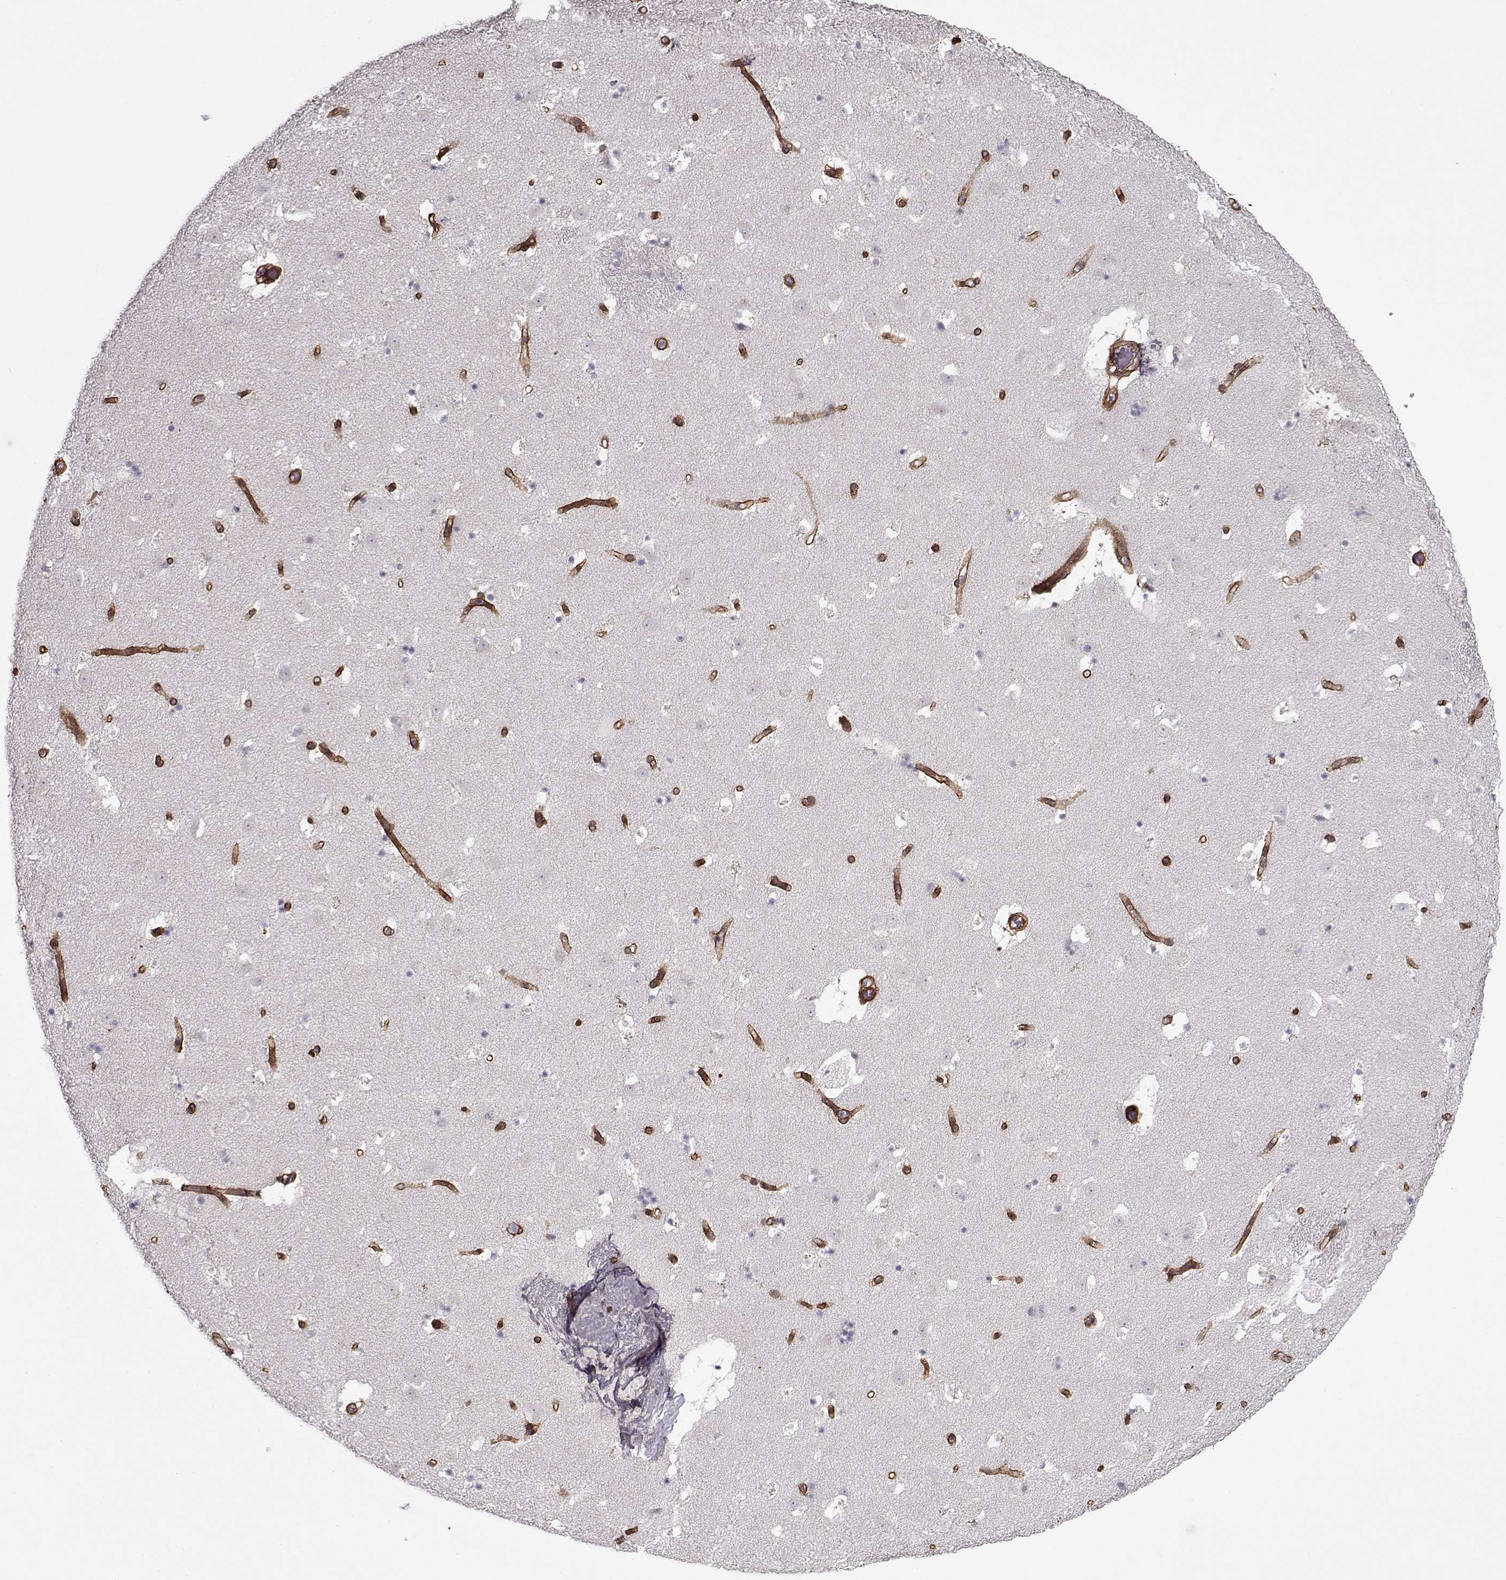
{"staining": {"intensity": "negative", "quantity": "none", "location": "none"}, "tissue": "caudate", "cell_type": "Glial cells", "image_type": "normal", "snomed": [{"axis": "morphology", "description": "Normal tissue, NOS"}, {"axis": "topography", "description": "Lateral ventricle wall"}], "caption": "Immunohistochemistry (IHC) image of benign caudate: caudate stained with DAB reveals no significant protein staining in glial cells. Brightfield microscopy of immunohistochemistry (IHC) stained with DAB (brown) and hematoxylin (blue), captured at high magnification.", "gene": "LAMB2", "patient": {"sex": "female", "age": 42}}